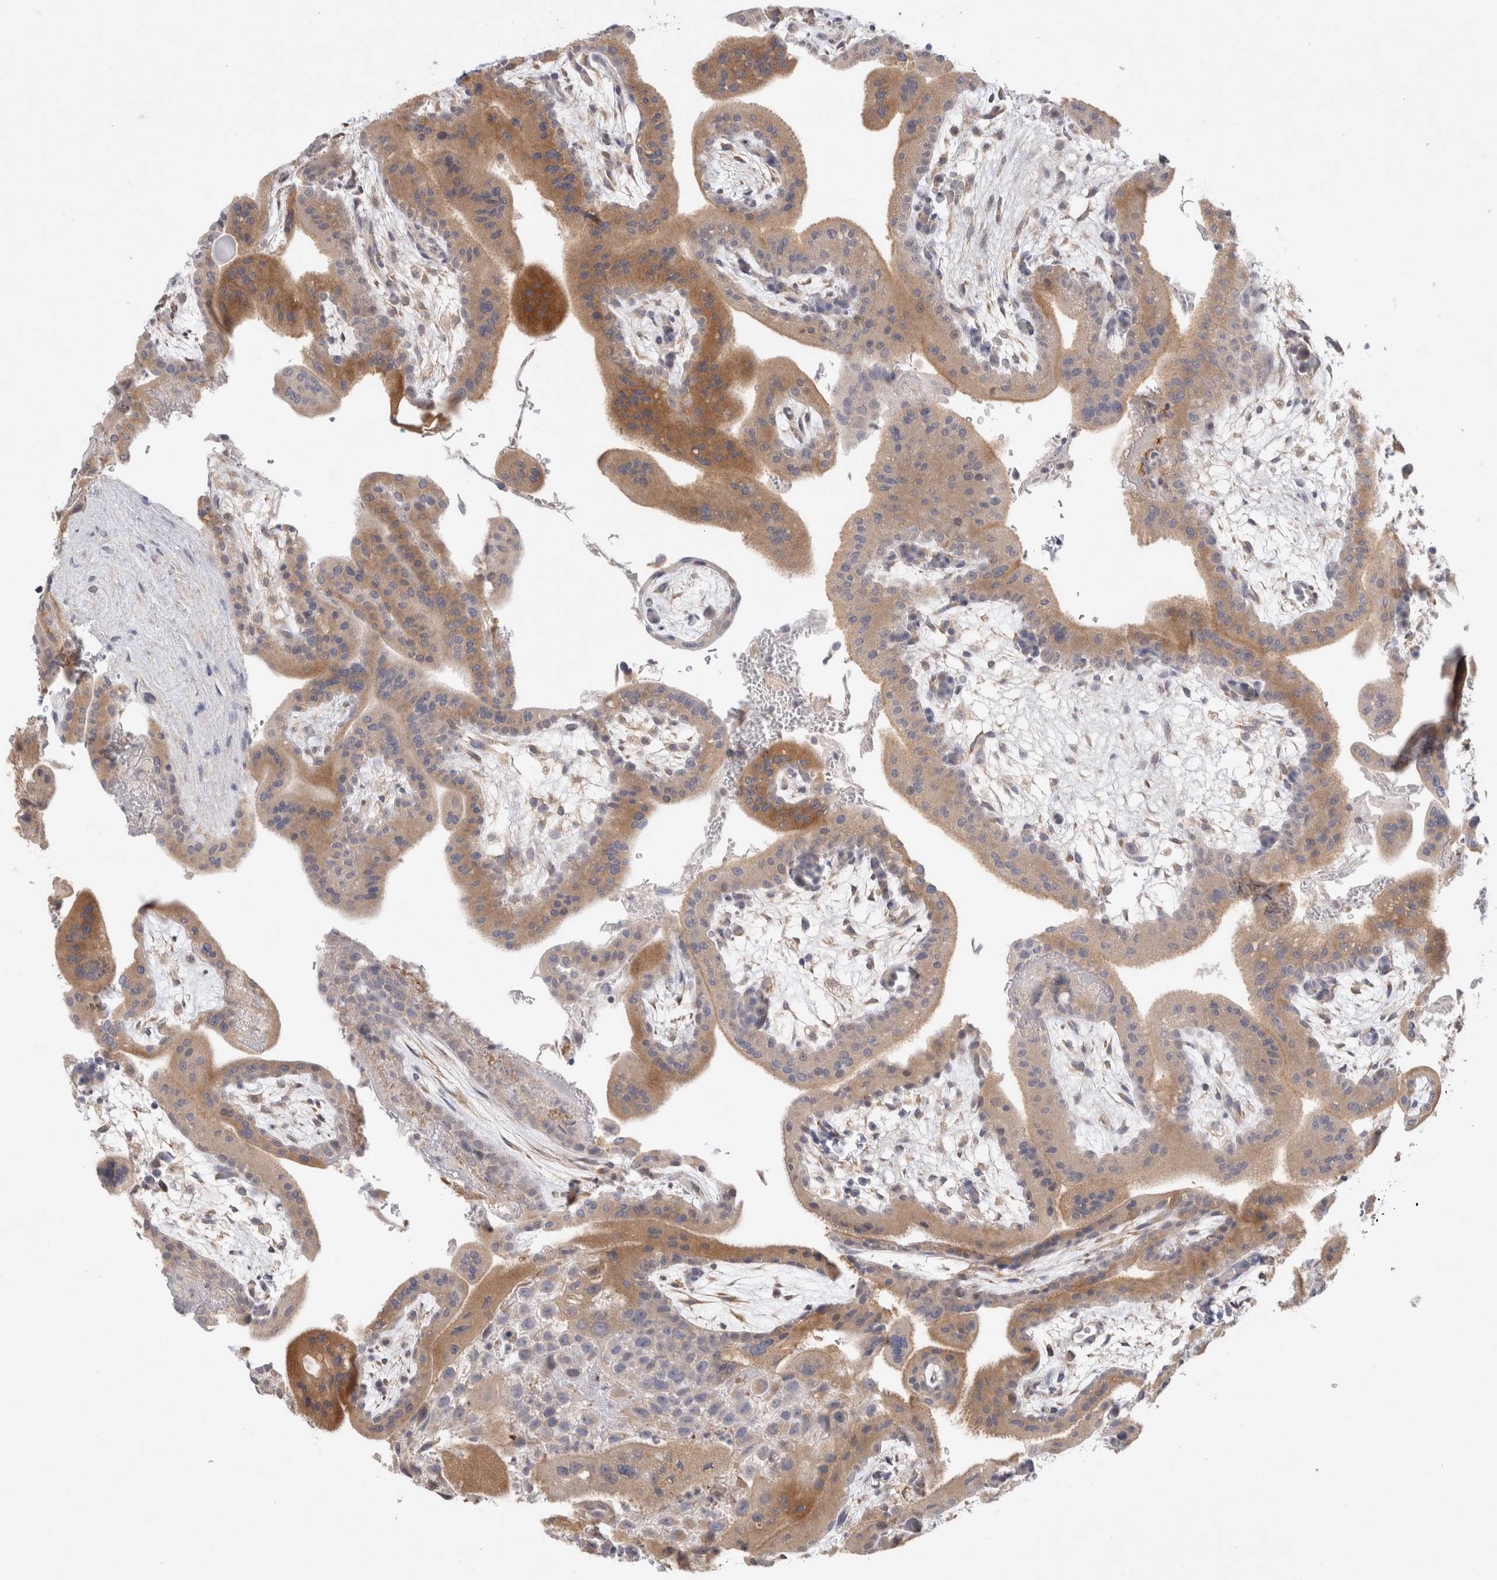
{"staining": {"intensity": "moderate", "quantity": ">75%", "location": "cytoplasmic/membranous"}, "tissue": "placenta", "cell_type": "Decidual cells", "image_type": "normal", "snomed": [{"axis": "morphology", "description": "Normal tissue, NOS"}, {"axis": "topography", "description": "Placenta"}], "caption": "Immunohistochemistry photomicrograph of normal placenta: human placenta stained using immunohistochemistry shows medium levels of moderate protein expression localized specifically in the cytoplasmic/membranous of decidual cells, appearing as a cytoplasmic/membranous brown color.", "gene": "NEDD4L", "patient": {"sex": "female", "age": 35}}